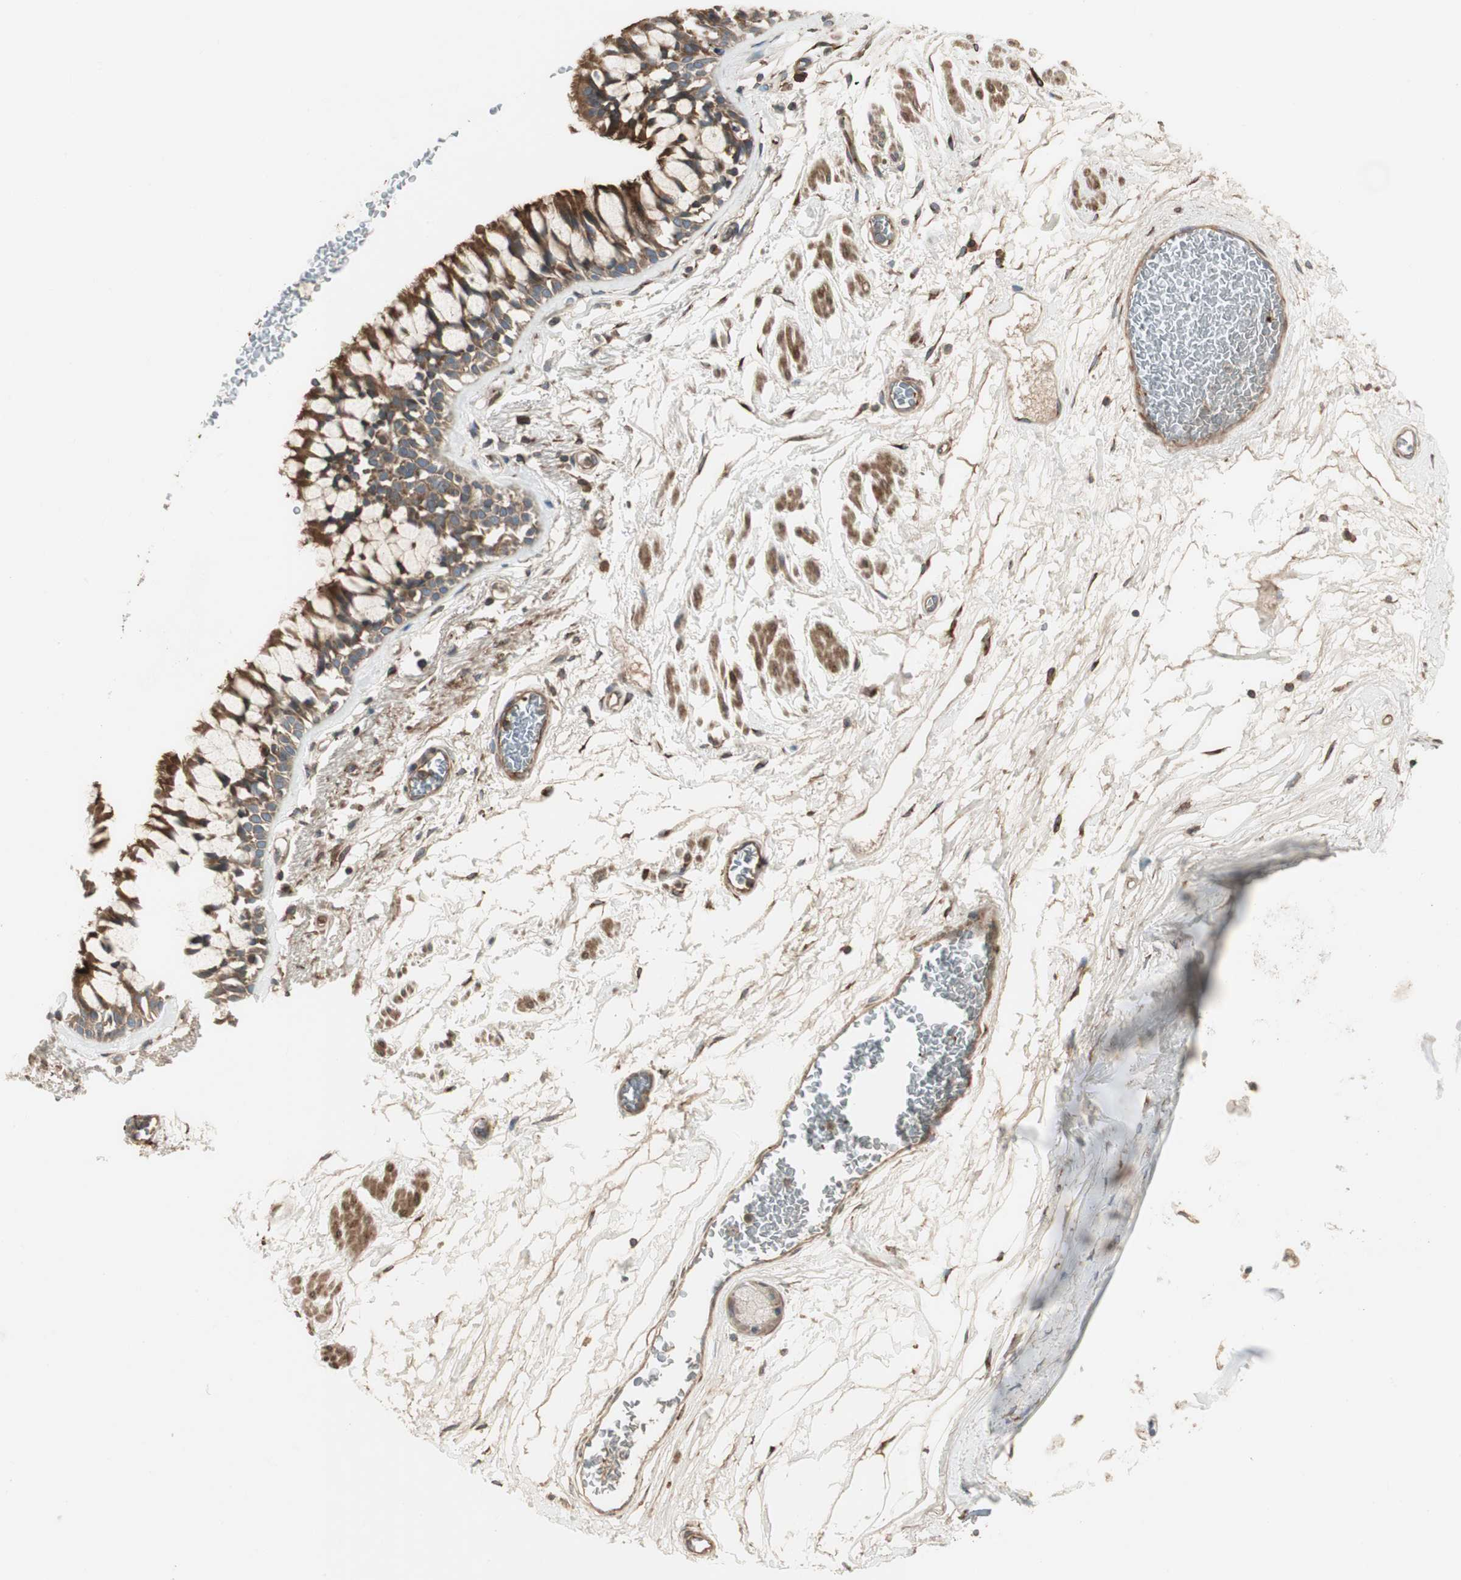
{"staining": {"intensity": "moderate", "quantity": ">75%", "location": "cytoplasmic/membranous"}, "tissue": "bronchus", "cell_type": "Respiratory epithelial cells", "image_type": "normal", "snomed": [{"axis": "morphology", "description": "Normal tissue, NOS"}, {"axis": "topography", "description": "Bronchus"}], "caption": "IHC (DAB) staining of unremarkable human bronchus demonstrates moderate cytoplasmic/membranous protein expression in about >75% of respiratory epithelial cells.", "gene": "PRKG1", "patient": {"sex": "male", "age": 66}}